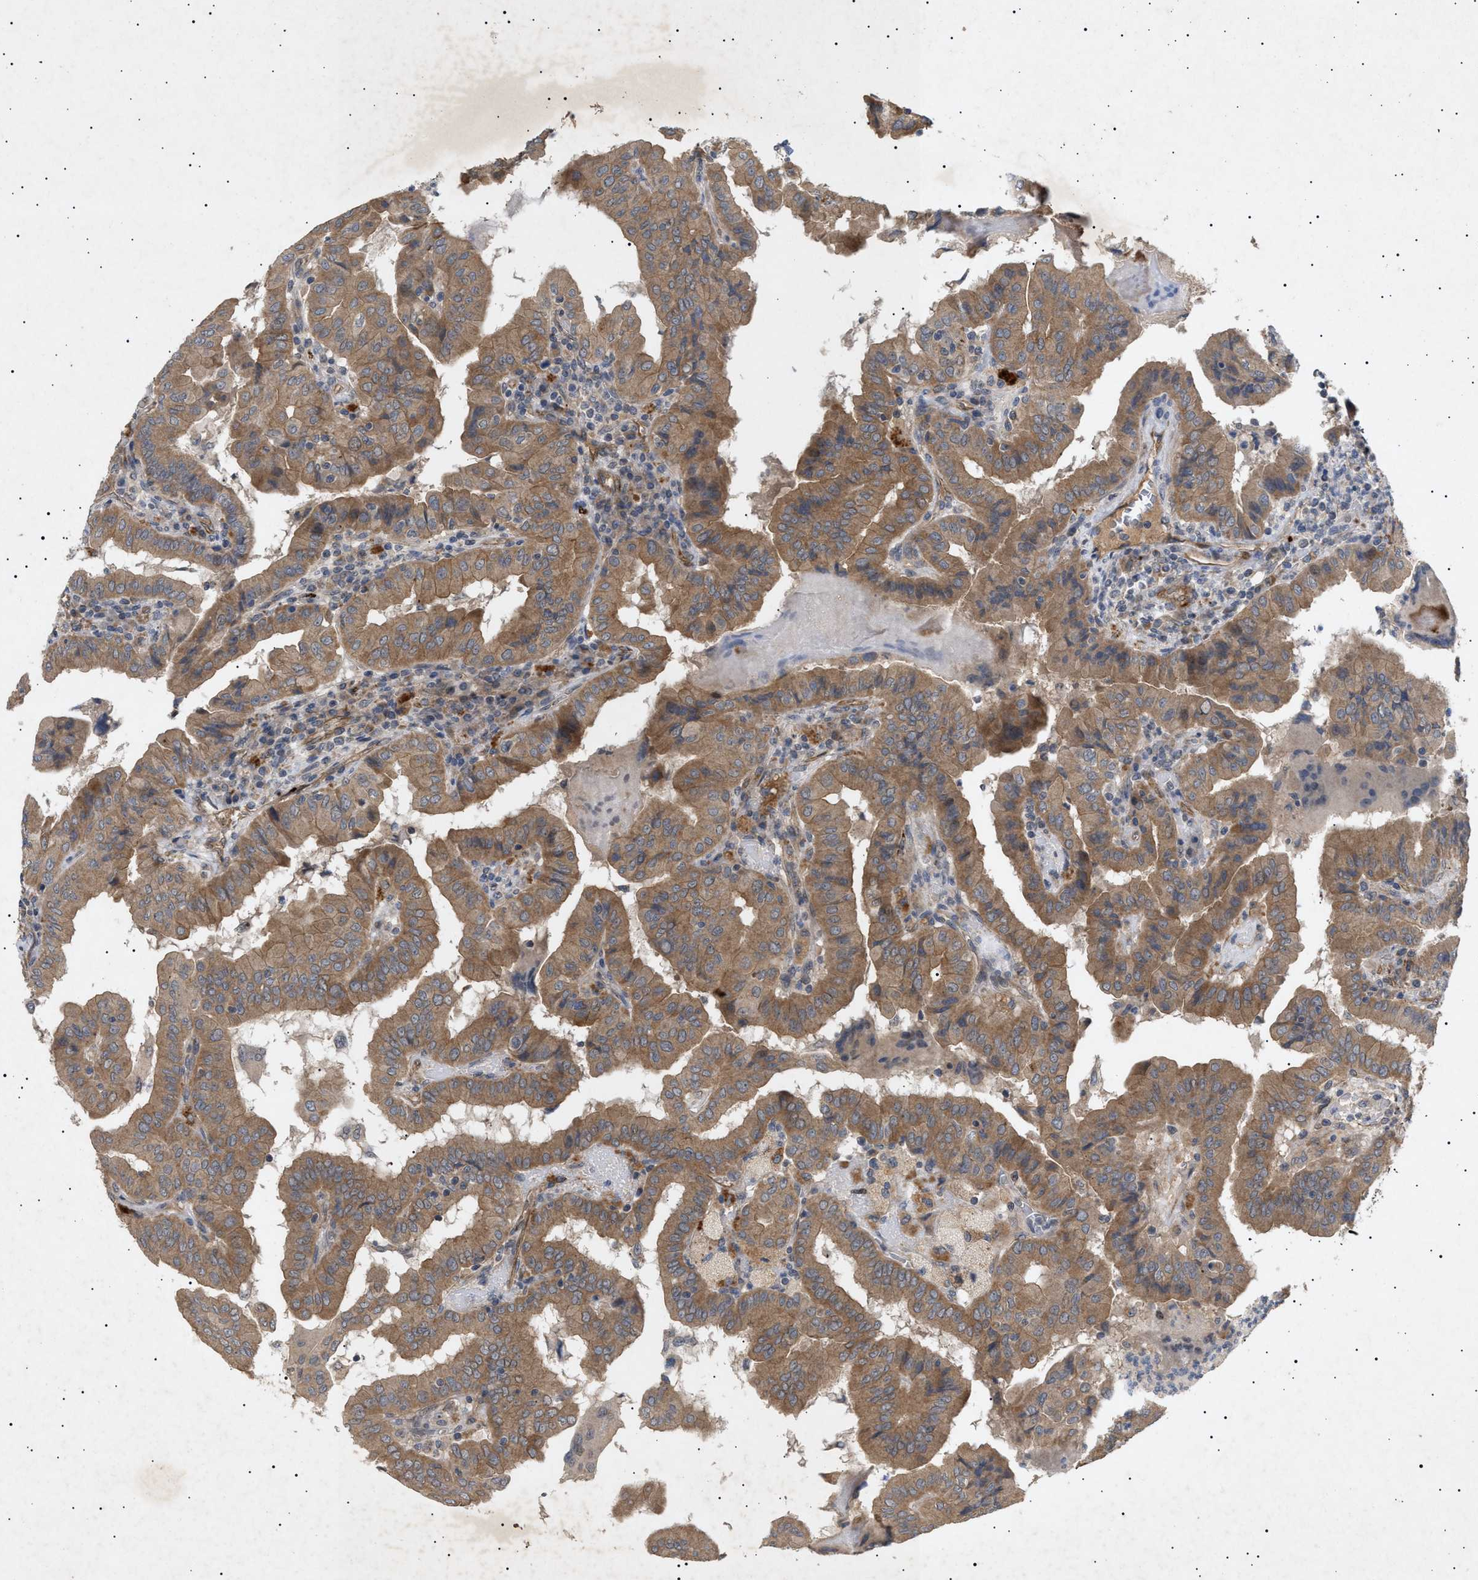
{"staining": {"intensity": "moderate", "quantity": ">75%", "location": "cytoplasmic/membranous"}, "tissue": "thyroid cancer", "cell_type": "Tumor cells", "image_type": "cancer", "snomed": [{"axis": "morphology", "description": "Papillary adenocarcinoma, NOS"}, {"axis": "topography", "description": "Thyroid gland"}], "caption": "DAB (3,3'-diaminobenzidine) immunohistochemical staining of human thyroid papillary adenocarcinoma displays moderate cytoplasmic/membranous protein expression in approximately >75% of tumor cells. The staining was performed using DAB (3,3'-diaminobenzidine) to visualize the protein expression in brown, while the nuclei were stained in blue with hematoxylin (Magnification: 20x).", "gene": "SIRT5", "patient": {"sex": "male", "age": 33}}